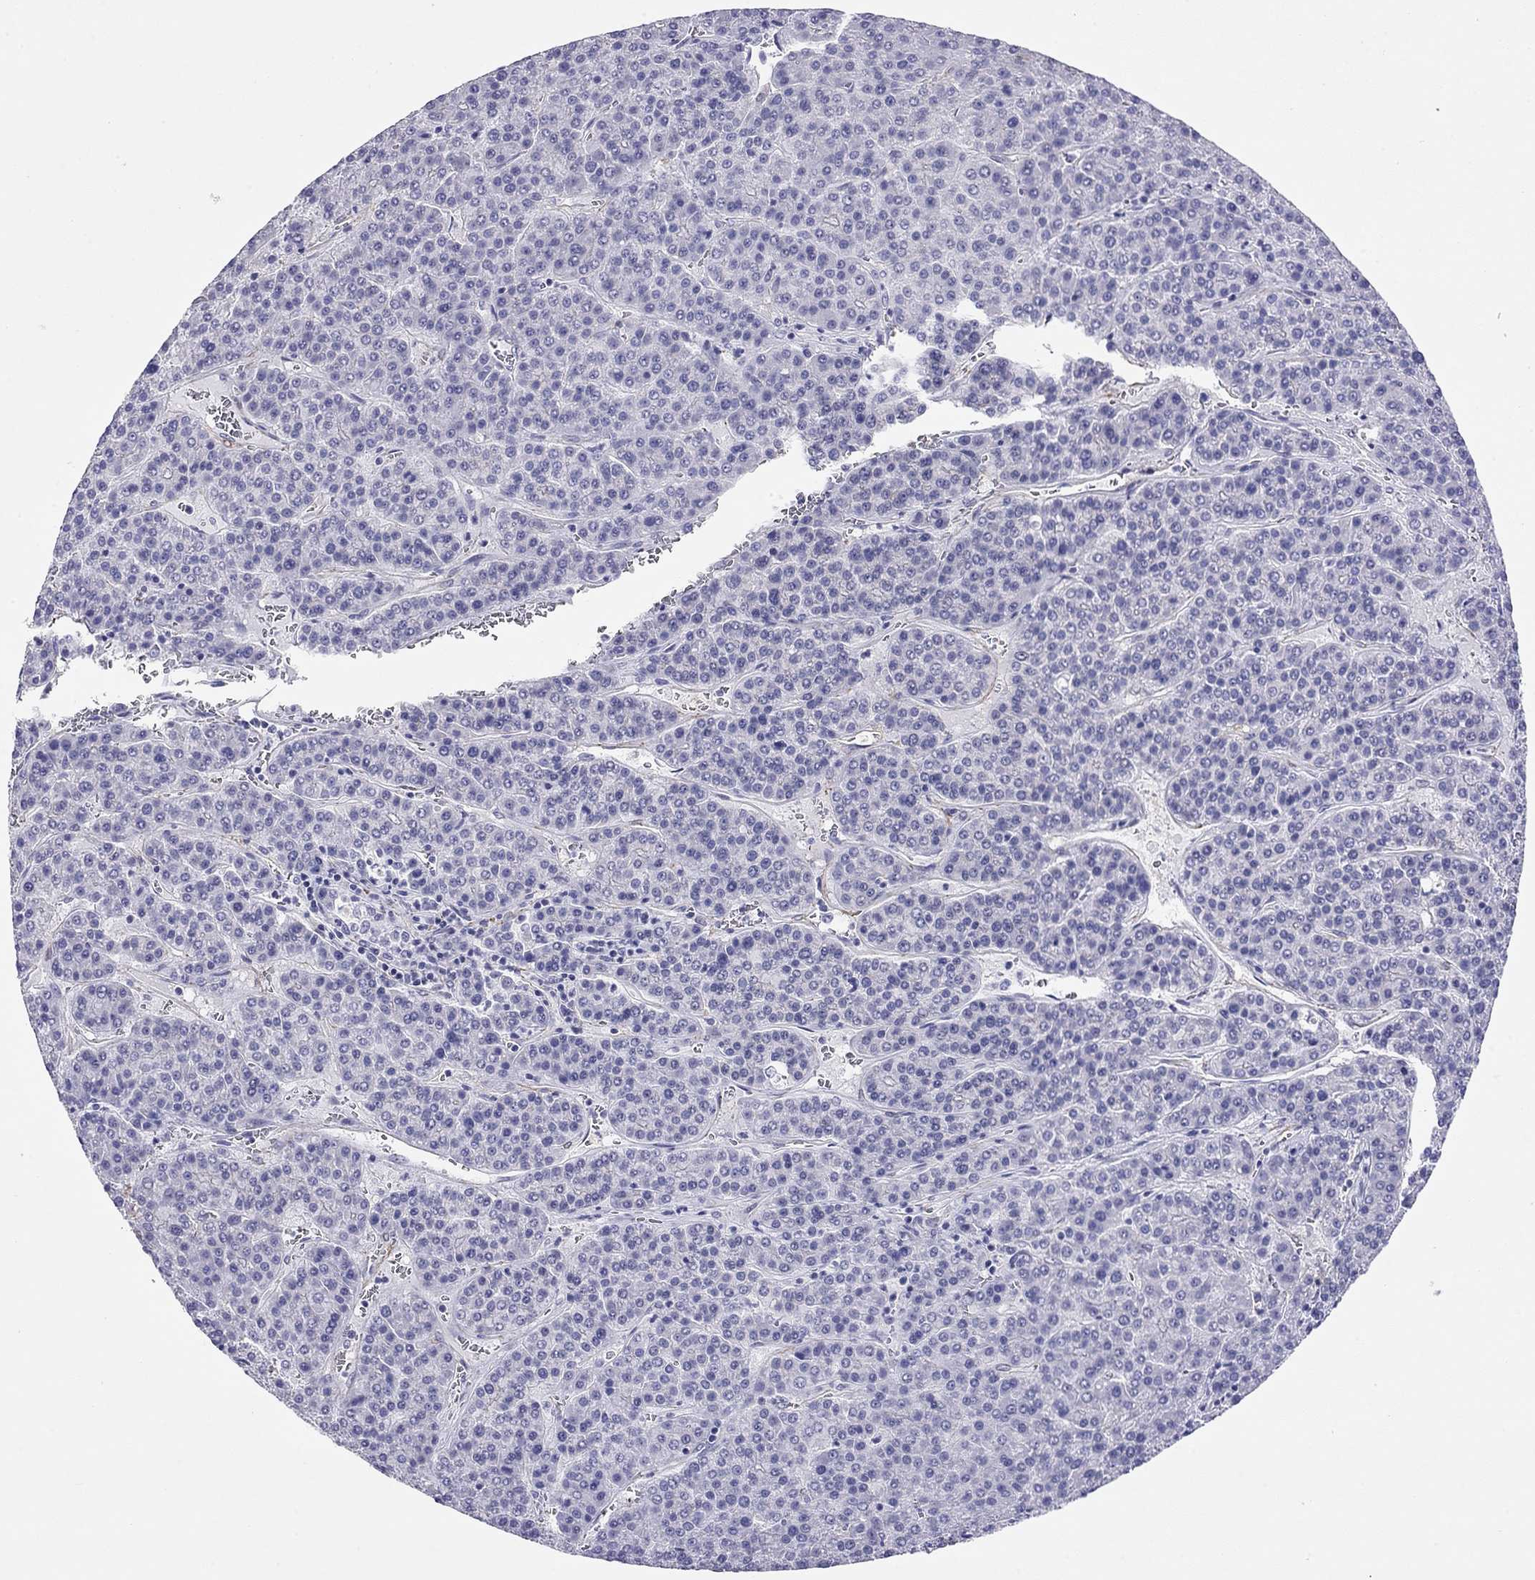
{"staining": {"intensity": "negative", "quantity": "none", "location": "none"}, "tissue": "liver cancer", "cell_type": "Tumor cells", "image_type": "cancer", "snomed": [{"axis": "morphology", "description": "Carcinoma, Hepatocellular, NOS"}, {"axis": "topography", "description": "Liver"}], "caption": "Immunohistochemistry (IHC) micrograph of human liver cancer (hepatocellular carcinoma) stained for a protein (brown), which reveals no staining in tumor cells.", "gene": "MYMX", "patient": {"sex": "female", "age": 58}}